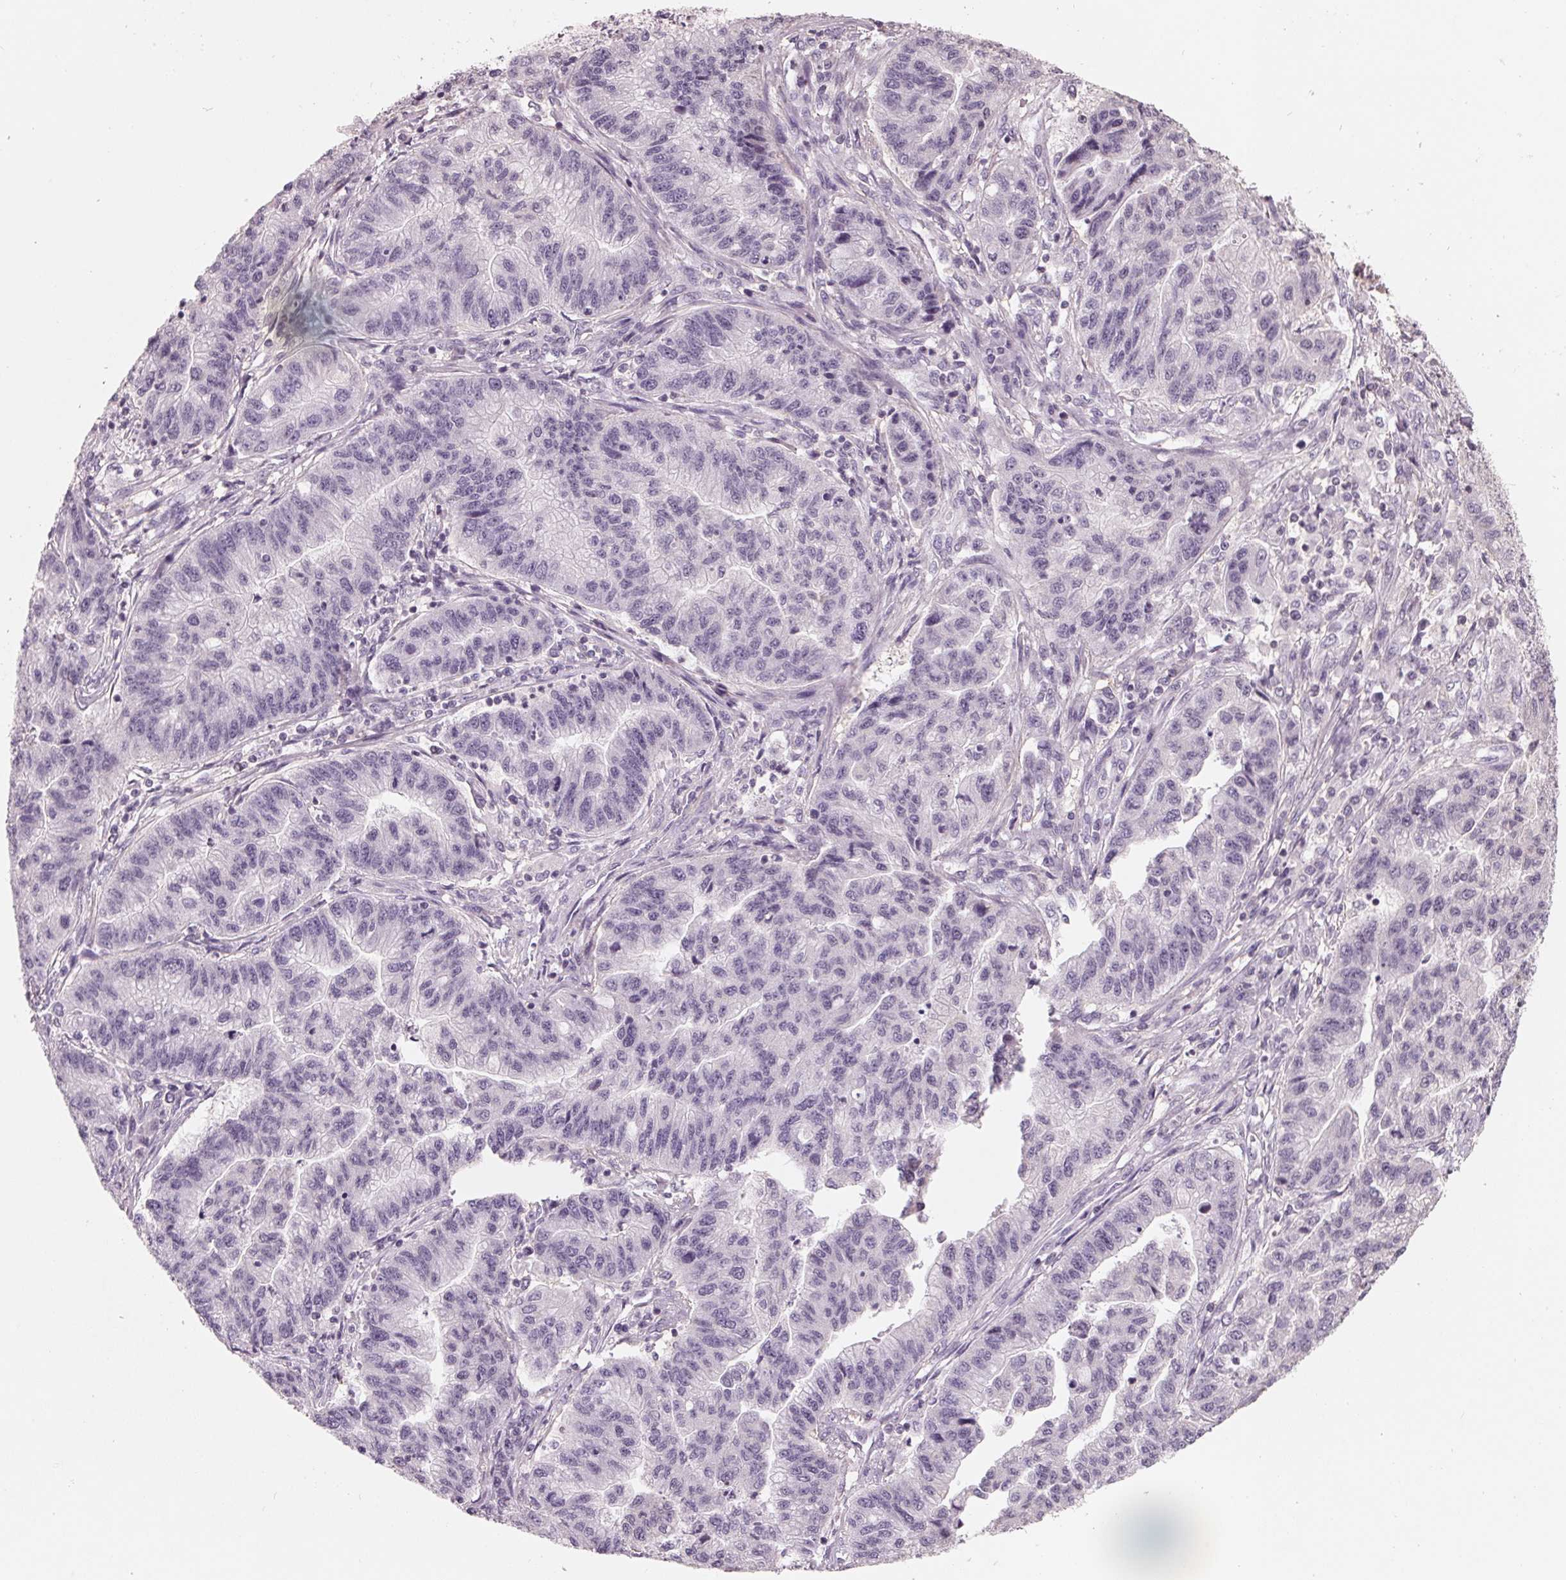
{"staining": {"intensity": "negative", "quantity": "none", "location": "none"}, "tissue": "stomach cancer", "cell_type": "Tumor cells", "image_type": "cancer", "snomed": [{"axis": "morphology", "description": "Adenocarcinoma, NOS"}, {"axis": "topography", "description": "Stomach"}], "caption": "DAB immunohistochemical staining of stomach adenocarcinoma shows no significant staining in tumor cells.", "gene": "FTCD", "patient": {"sex": "male", "age": 83}}